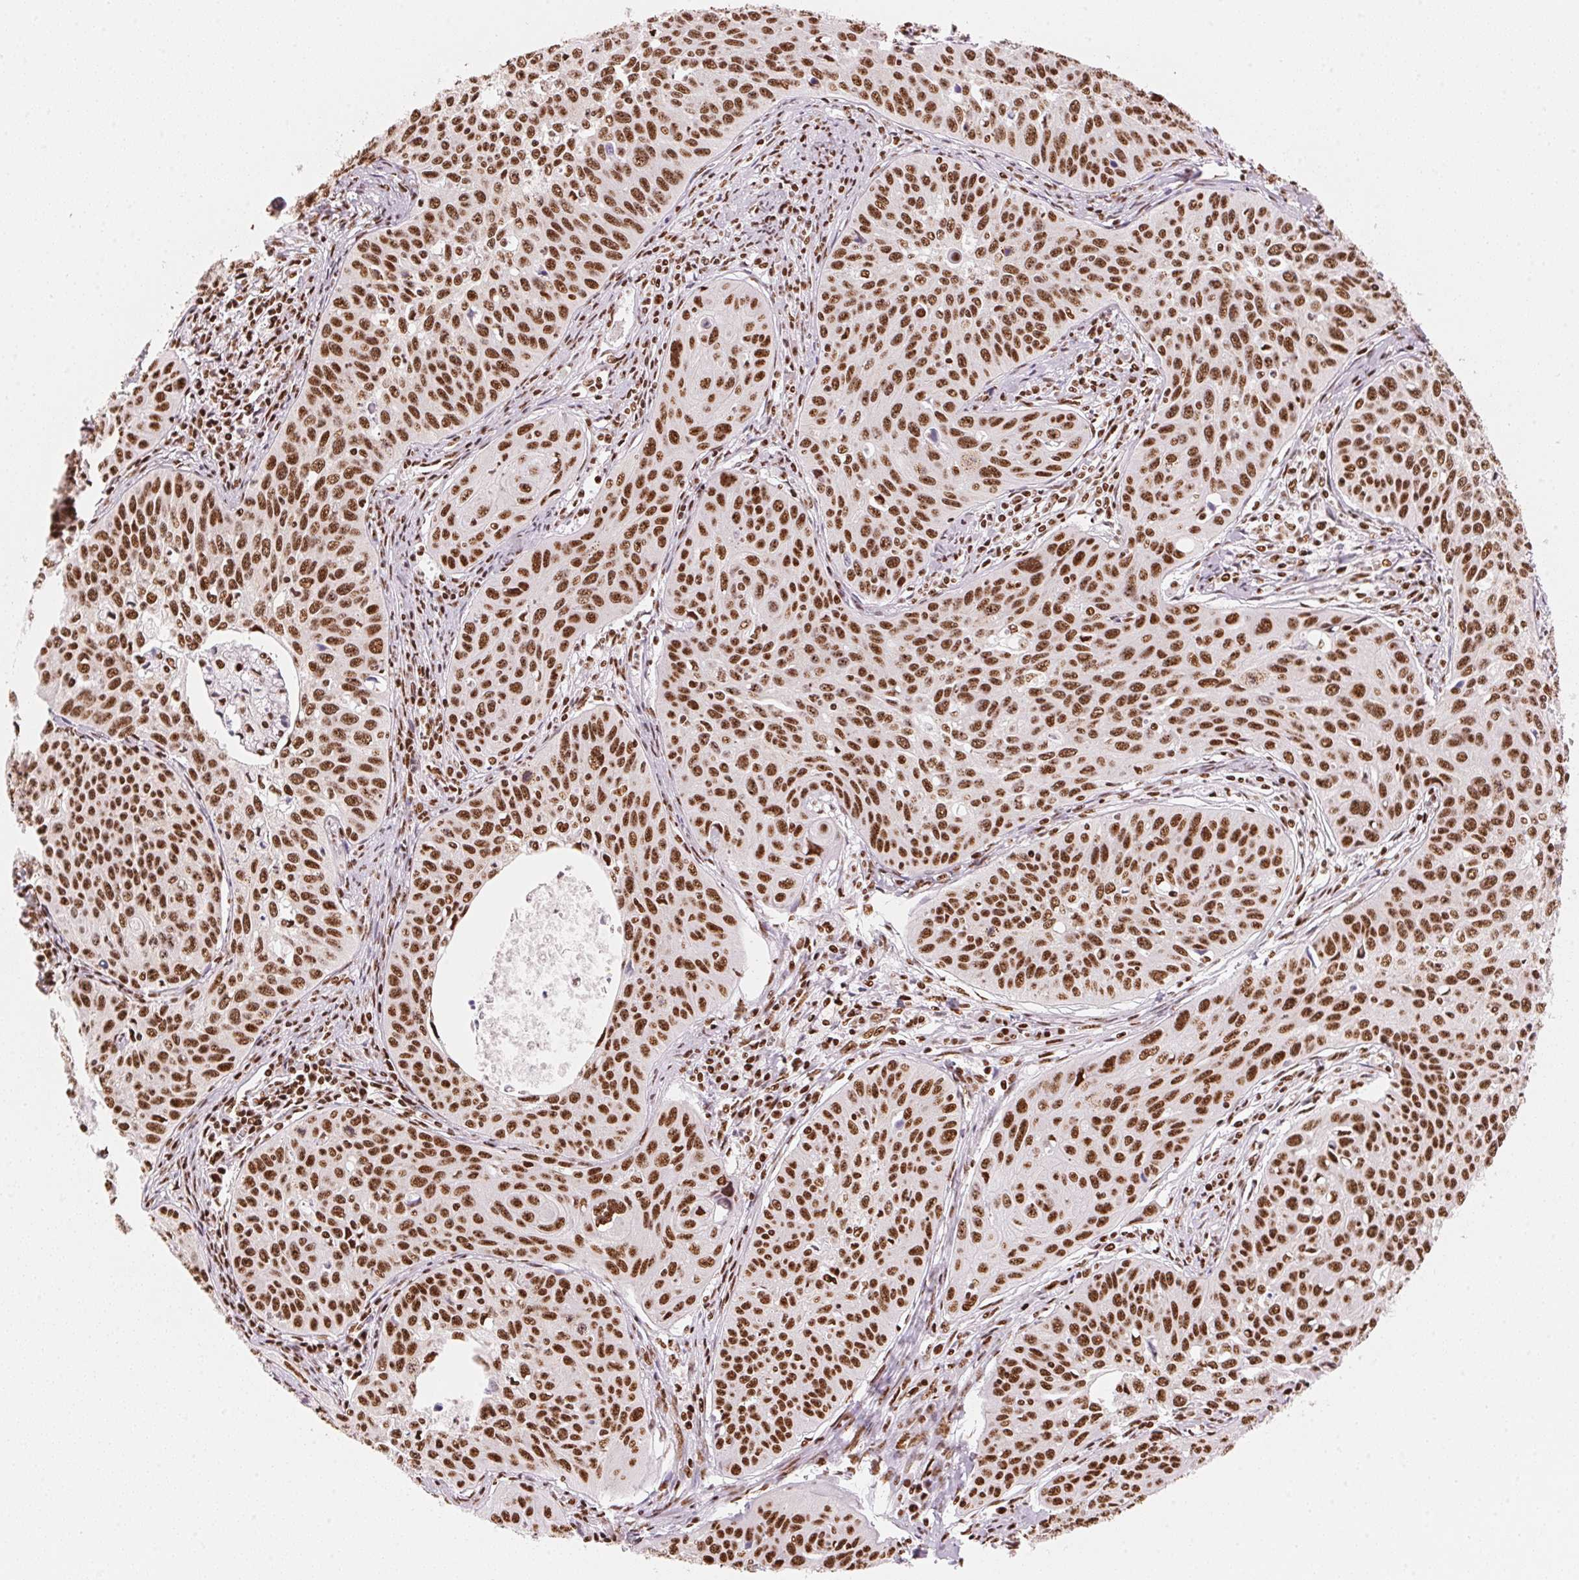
{"staining": {"intensity": "strong", "quantity": ">75%", "location": "nuclear"}, "tissue": "cervical cancer", "cell_type": "Tumor cells", "image_type": "cancer", "snomed": [{"axis": "morphology", "description": "Squamous cell carcinoma, NOS"}, {"axis": "topography", "description": "Cervix"}], "caption": "High-magnification brightfield microscopy of cervical cancer stained with DAB (brown) and counterstained with hematoxylin (blue). tumor cells exhibit strong nuclear expression is identified in about>75% of cells. (DAB (3,3'-diaminobenzidine) = brown stain, brightfield microscopy at high magnification).", "gene": "NXF1", "patient": {"sex": "female", "age": 31}}